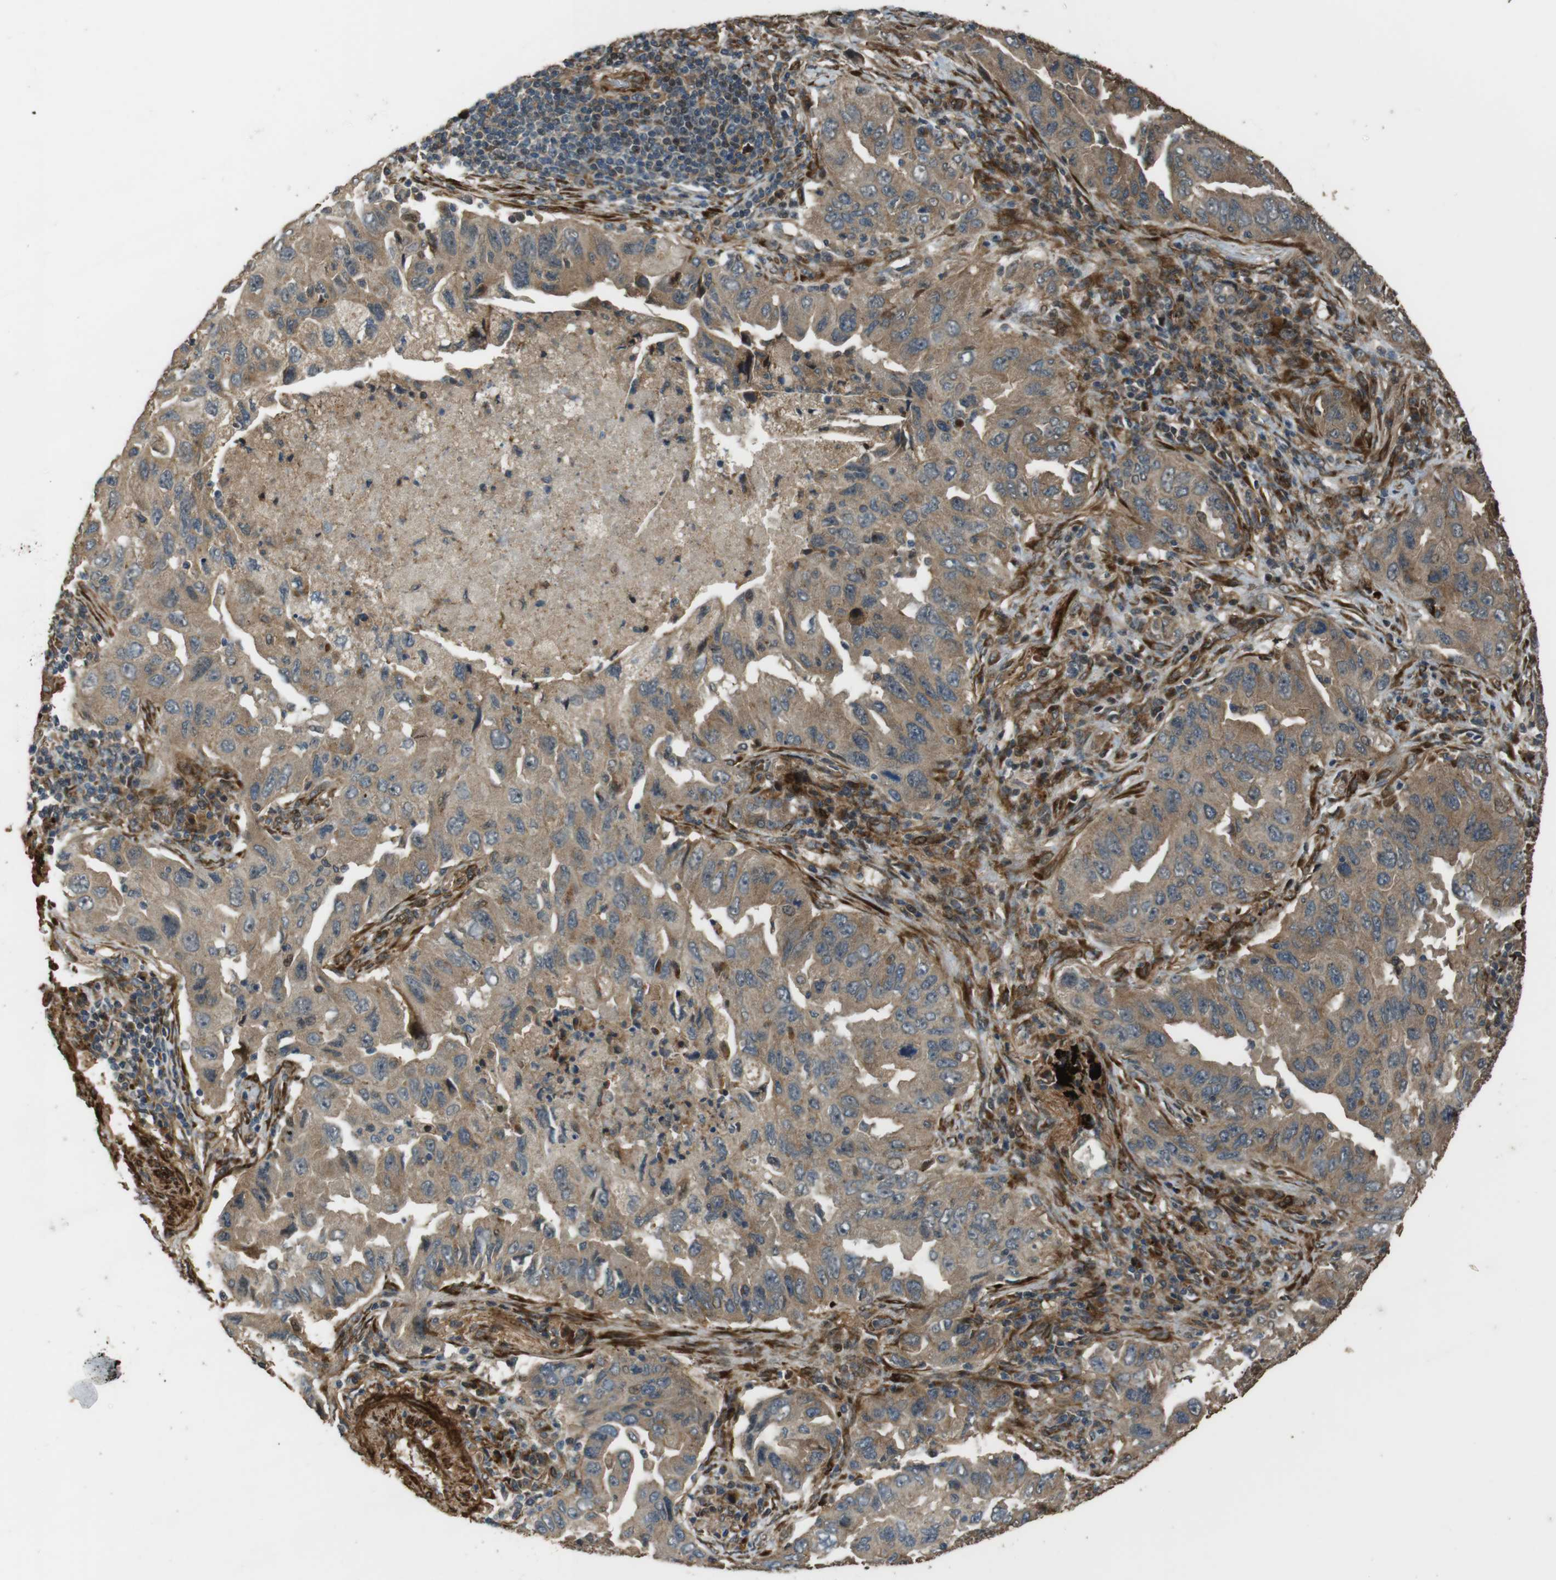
{"staining": {"intensity": "moderate", "quantity": ">75%", "location": "cytoplasmic/membranous"}, "tissue": "lung cancer", "cell_type": "Tumor cells", "image_type": "cancer", "snomed": [{"axis": "morphology", "description": "Adenocarcinoma, NOS"}, {"axis": "topography", "description": "Lung"}], "caption": "Moderate cytoplasmic/membranous positivity for a protein is seen in about >75% of tumor cells of adenocarcinoma (lung) using IHC.", "gene": "MSRB3", "patient": {"sex": "female", "age": 65}}